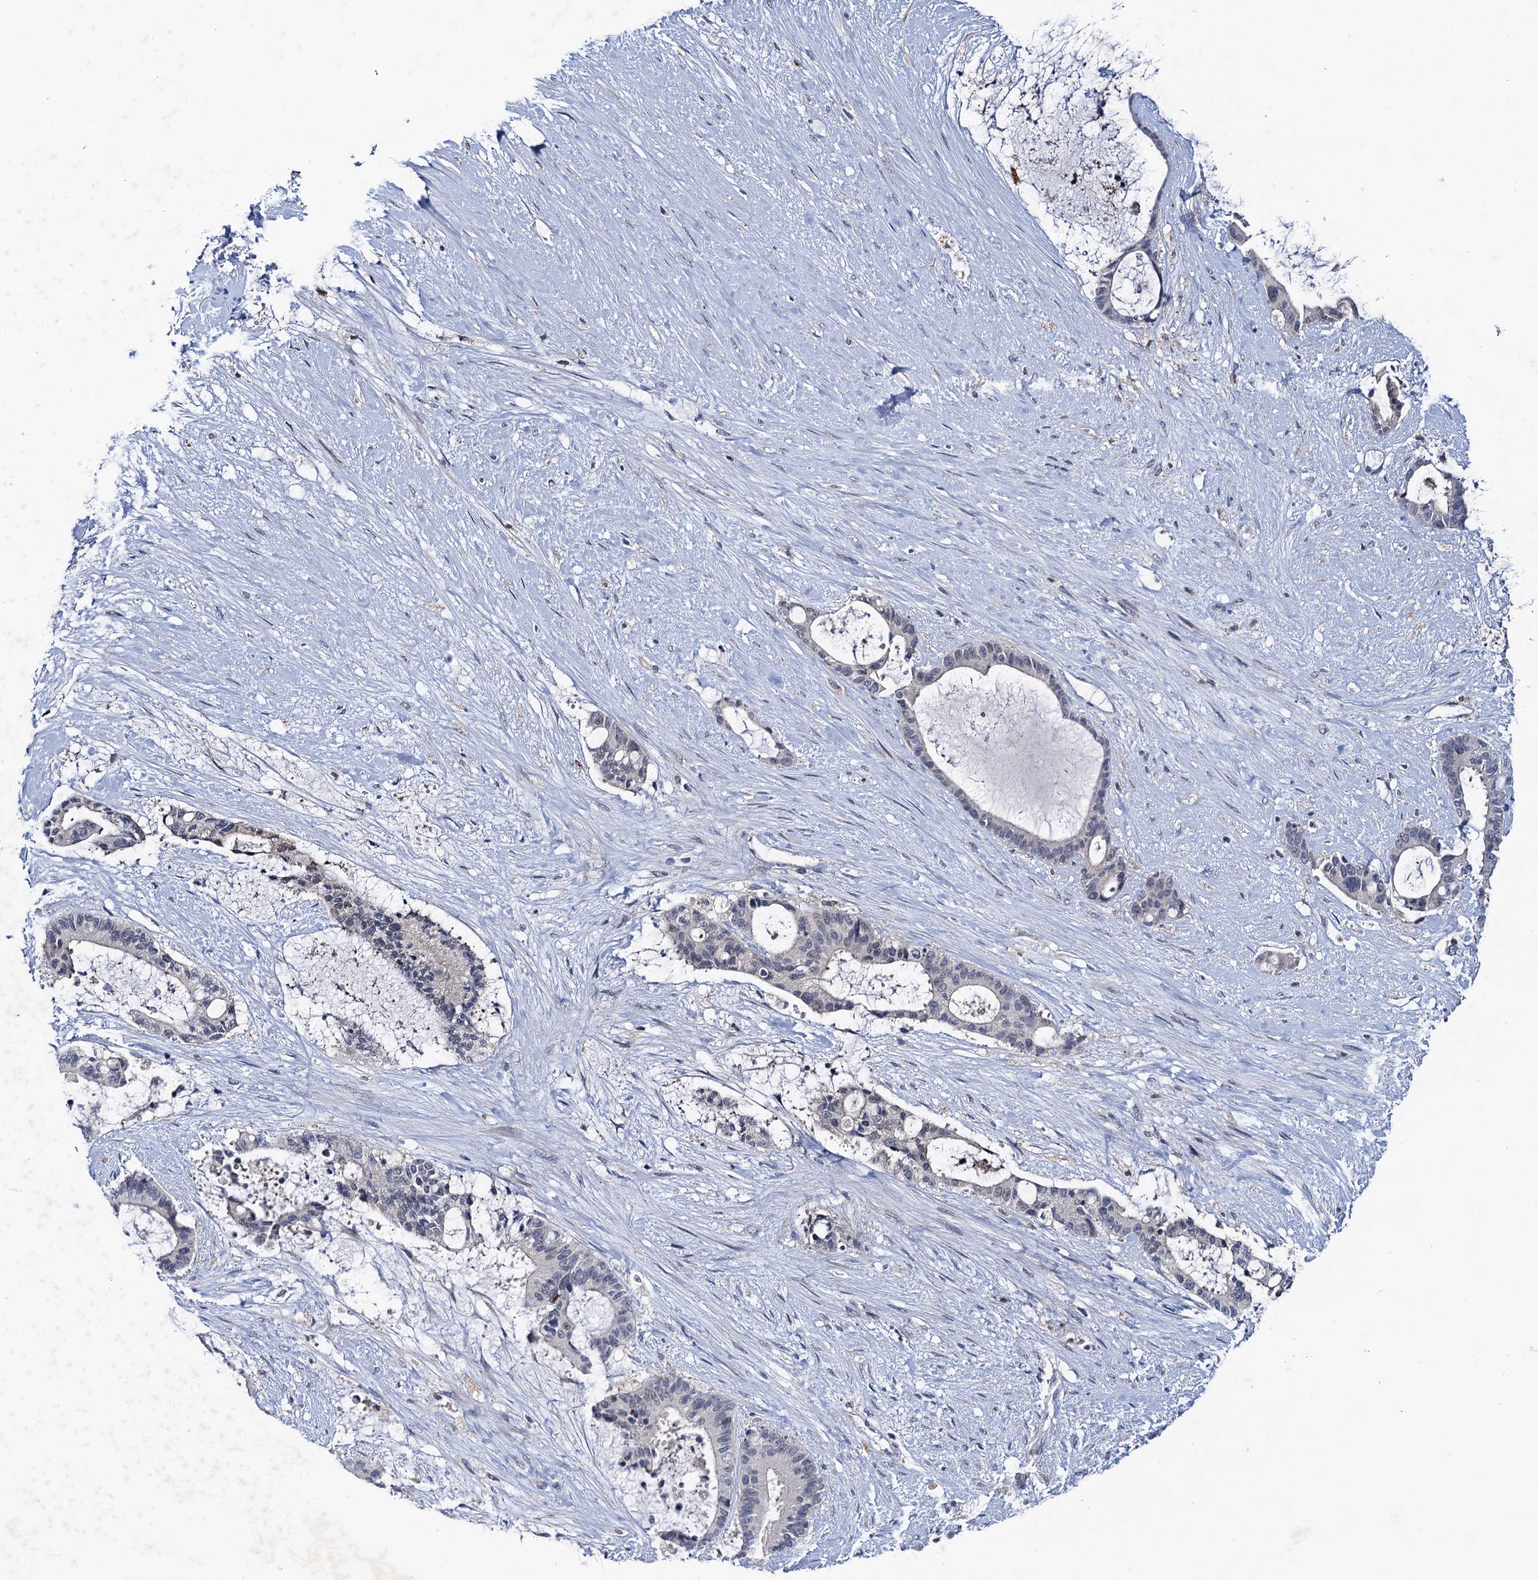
{"staining": {"intensity": "negative", "quantity": "none", "location": "none"}, "tissue": "liver cancer", "cell_type": "Tumor cells", "image_type": "cancer", "snomed": [{"axis": "morphology", "description": "Normal tissue, NOS"}, {"axis": "morphology", "description": "Cholangiocarcinoma"}, {"axis": "topography", "description": "Liver"}, {"axis": "topography", "description": "Peripheral nerve tissue"}], "caption": "Cholangiocarcinoma (liver) was stained to show a protein in brown. There is no significant positivity in tumor cells.", "gene": "TMEM39B", "patient": {"sex": "female", "age": 73}}